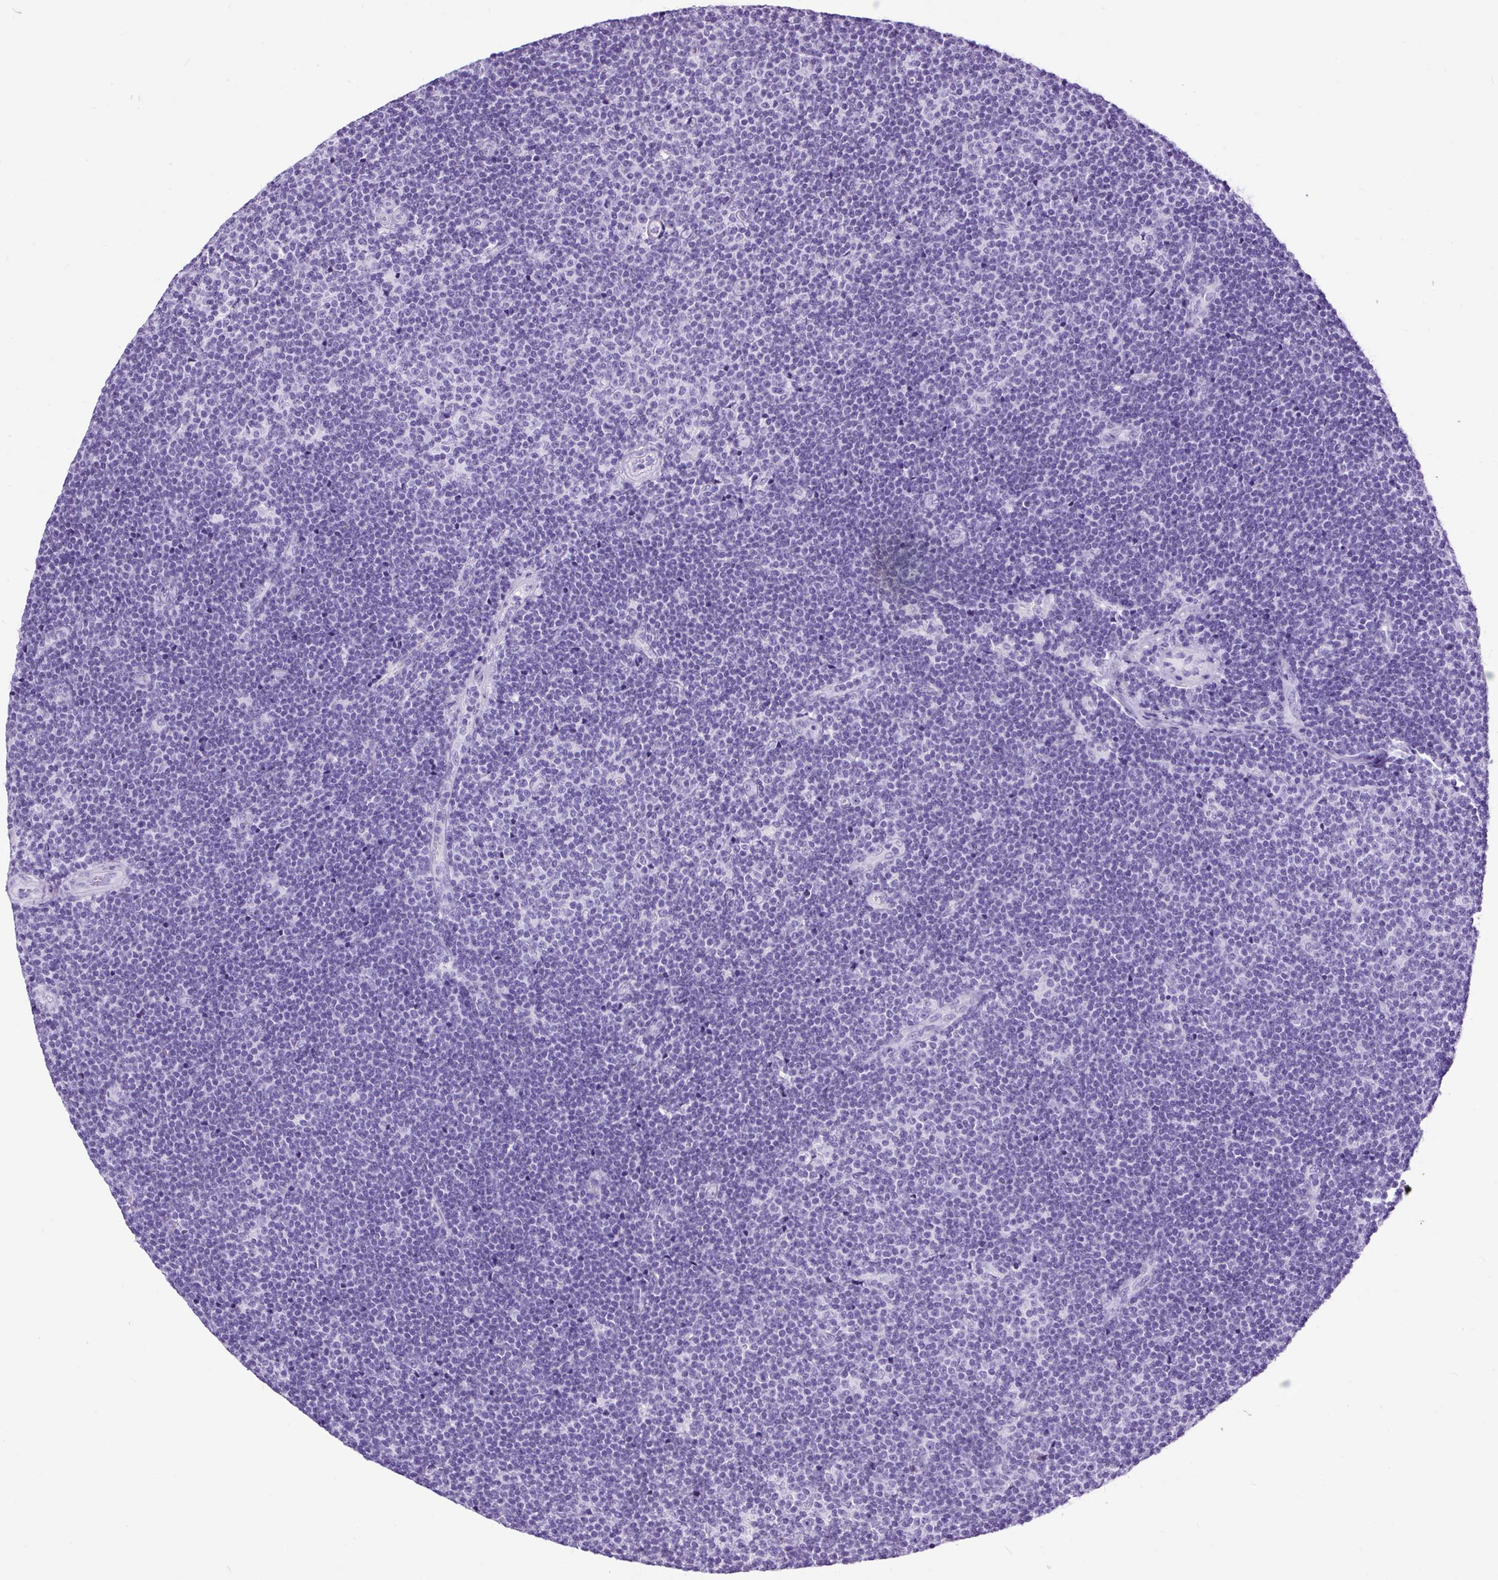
{"staining": {"intensity": "negative", "quantity": "none", "location": "none"}, "tissue": "lymphoma", "cell_type": "Tumor cells", "image_type": "cancer", "snomed": [{"axis": "morphology", "description": "Malignant lymphoma, non-Hodgkin's type, Low grade"}, {"axis": "topography", "description": "Lymph node"}], "caption": "Immunohistochemistry of malignant lymphoma, non-Hodgkin's type (low-grade) exhibits no positivity in tumor cells.", "gene": "CEL", "patient": {"sex": "male", "age": 48}}